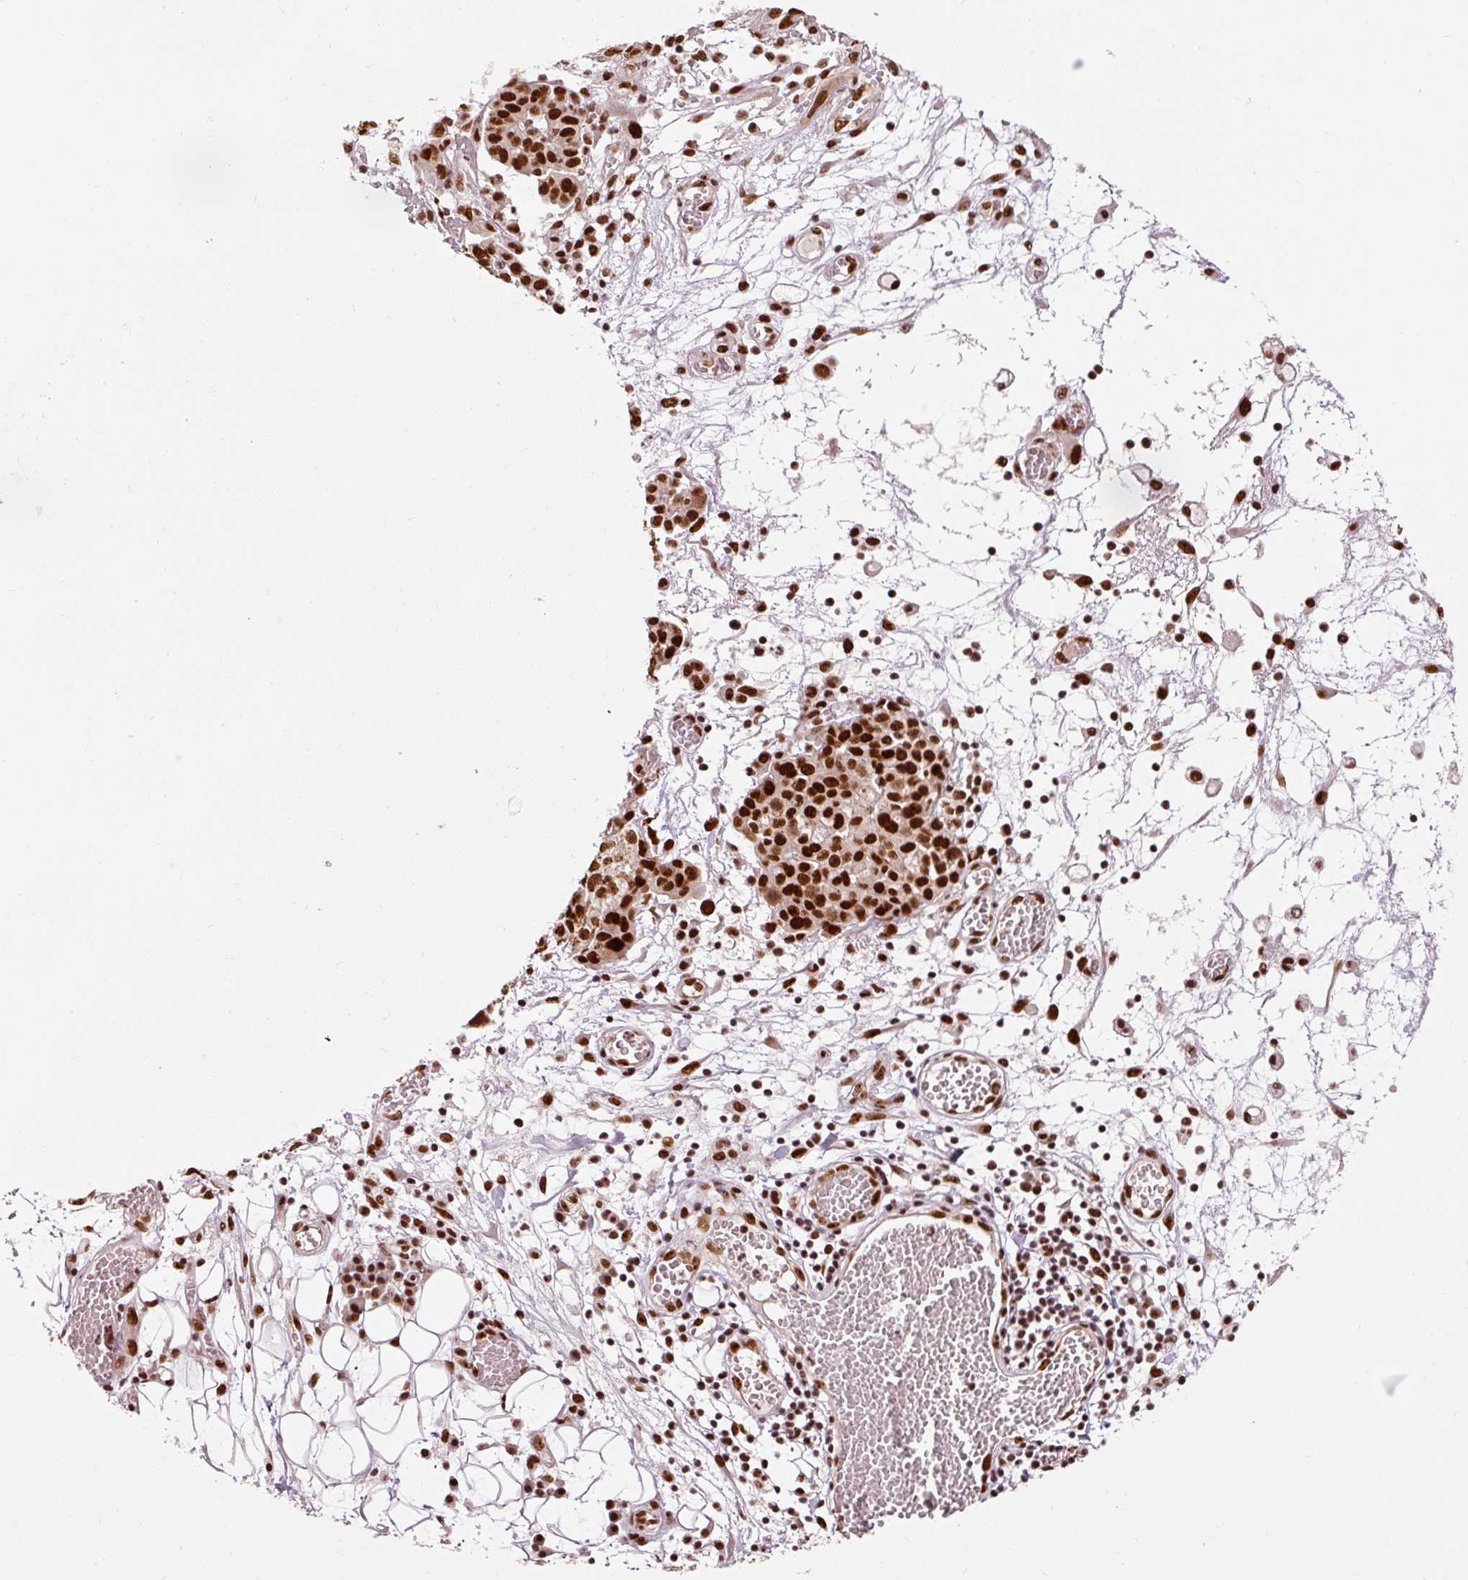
{"staining": {"intensity": "strong", "quantity": ">75%", "location": "nuclear"}, "tissue": "ovarian cancer", "cell_type": "Tumor cells", "image_type": "cancer", "snomed": [{"axis": "morphology", "description": "Cystadenocarcinoma, serous, NOS"}, {"axis": "topography", "description": "Soft tissue"}, {"axis": "topography", "description": "Ovary"}], "caption": "A brown stain highlights strong nuclear staining of a protein in ovarian cancer tumor cells.", "gene": "ZBTB44", "patient": {"sex": "female", "age": 57}}